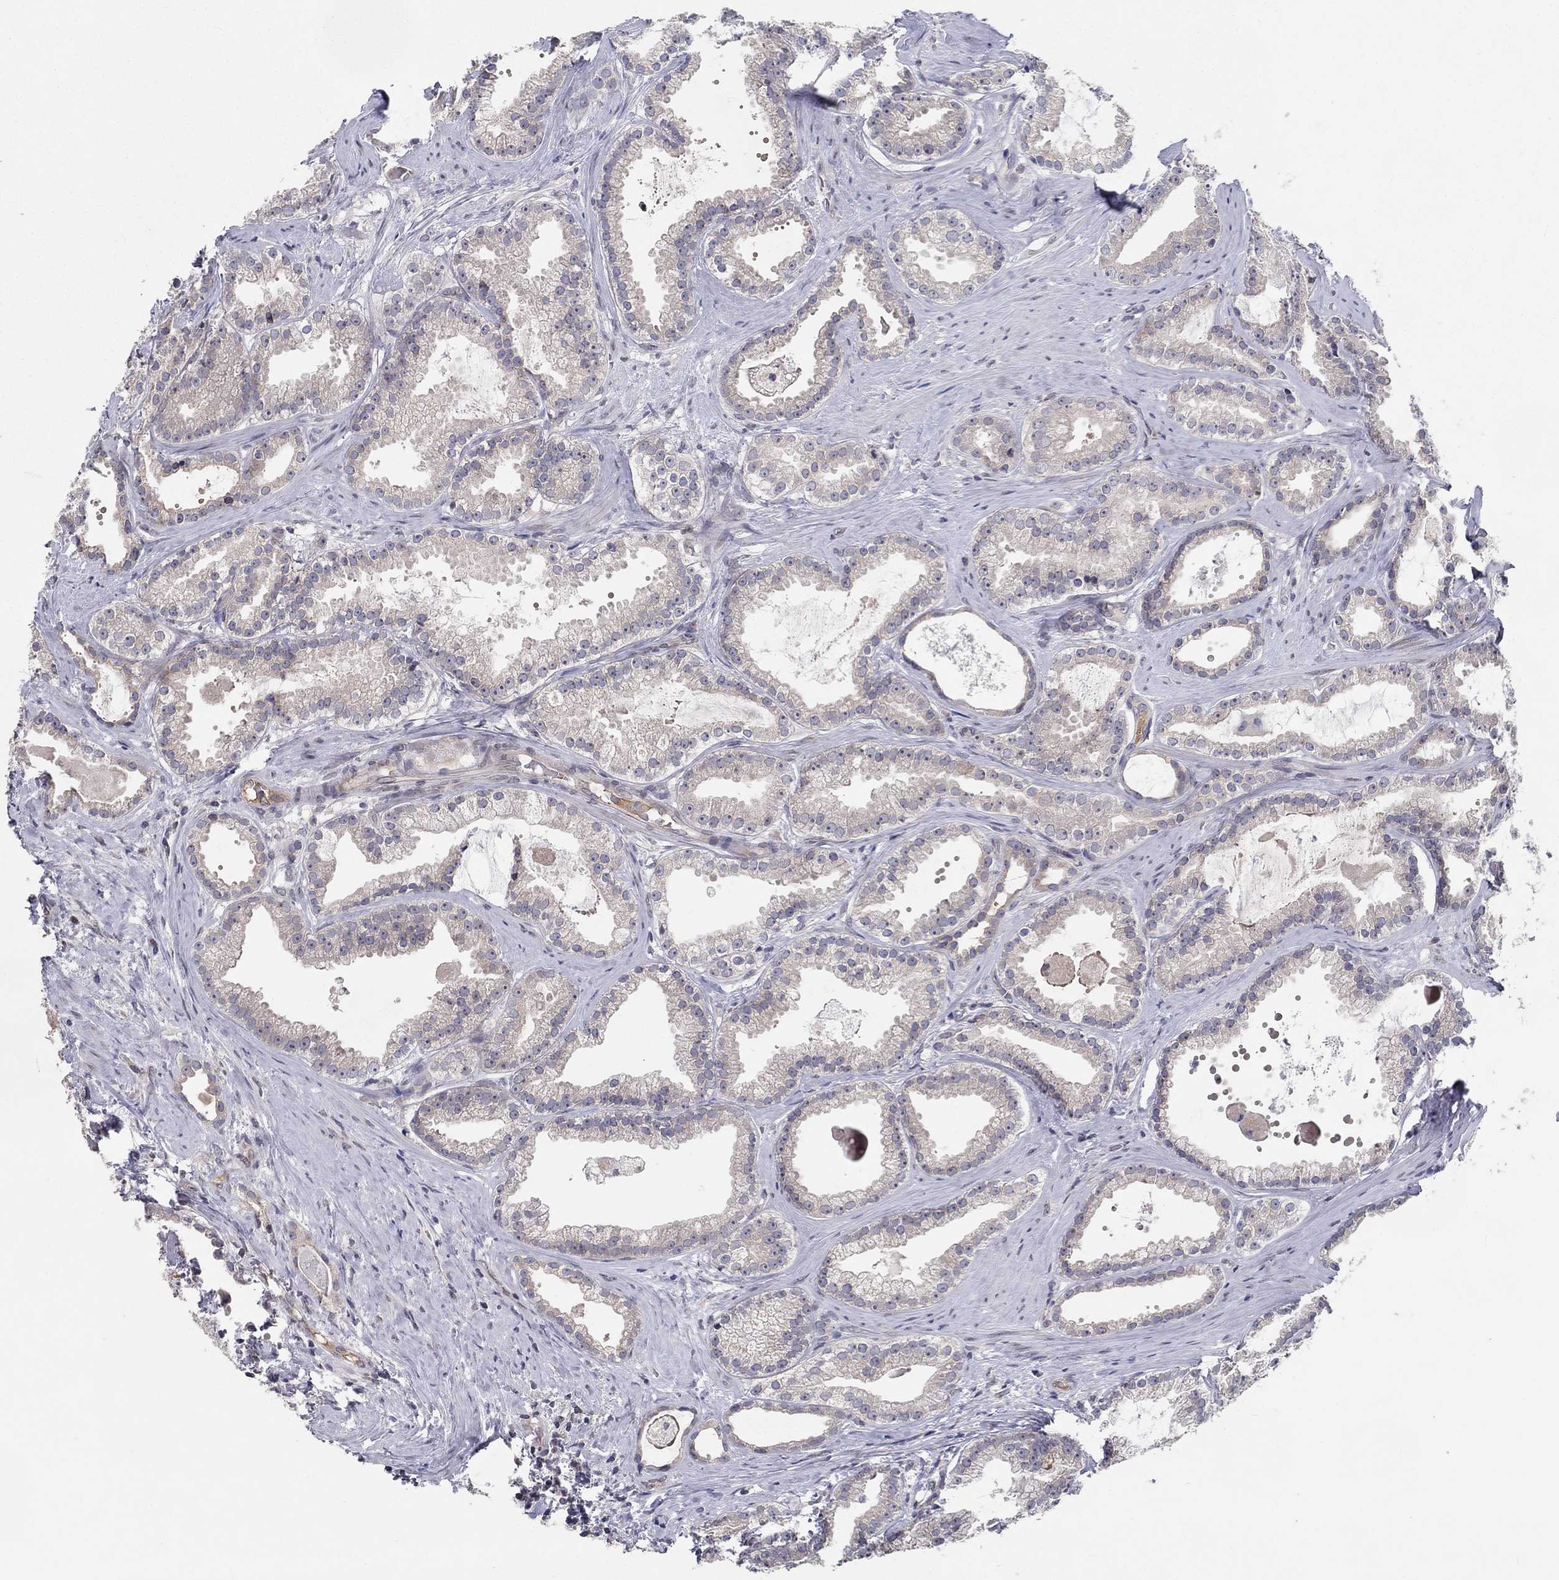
{"staining": {"intensity": "negative", "quantity": "none", "location": "none"}, "tissue": "prostate cancer", "cell_type": "Tumor cells", "image_type": "cancer", "snomed": [{"axis": "morphology", "description": "Adenocarcinoma, NOS"}, {"axis": "morphology", "description": "Adenocarcinoma, High grade"}, {"axis": "topography", "description": "Prostate"}], "caption": "Immunohistochemistry micrograph of human prostate high-grade adenocarcinoma stained for a protein (brown), which displays no positivity in tumor cells. (DAB IHC visualized using brightfield microscopy, high magnification).", "gene": "CETN3", "patient": {"sex": "male", "age": 64}}